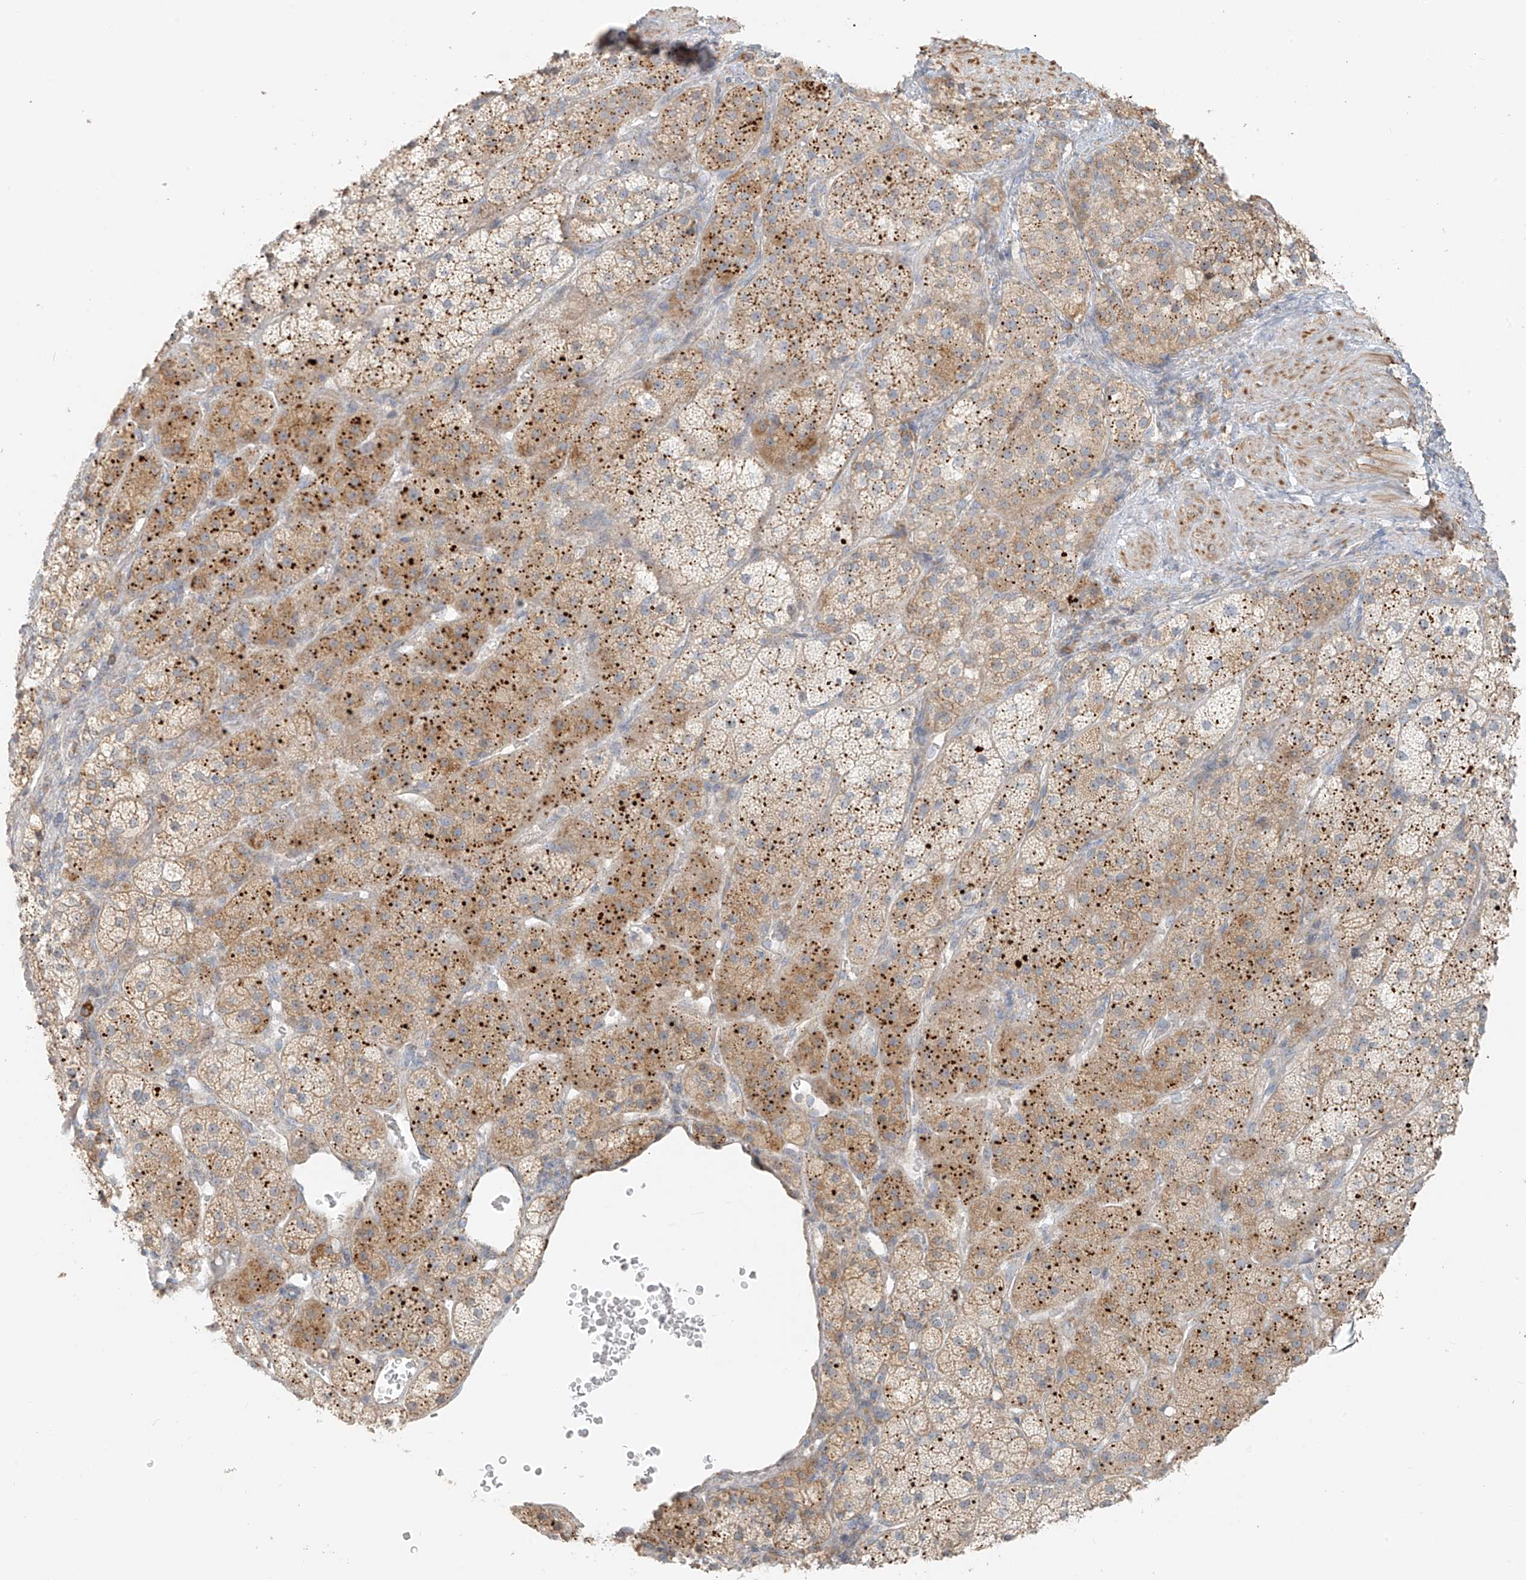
{"staining": {"intensity": "moderate", "quantity": "25%-75%", "location": "cytoplasmic/membranous"}, "tissue": "adrenal gland", "cell_type": "Glandular cells", "image_type": "normal", "snomed": [{"axis": "morphology", "description": "Normal tissue, NOS"}, {"axis": "topography", "description": "Adrenal gland"}], "caption": "This is a histology image of immunohistochemistry (IHC) staining of unremarkable adrenal gland, which shows moderate expression in the cytoplasmic/membranous of glandular cells.", "gene": "UST", "patient": {"sex": "male", "age": 57}}